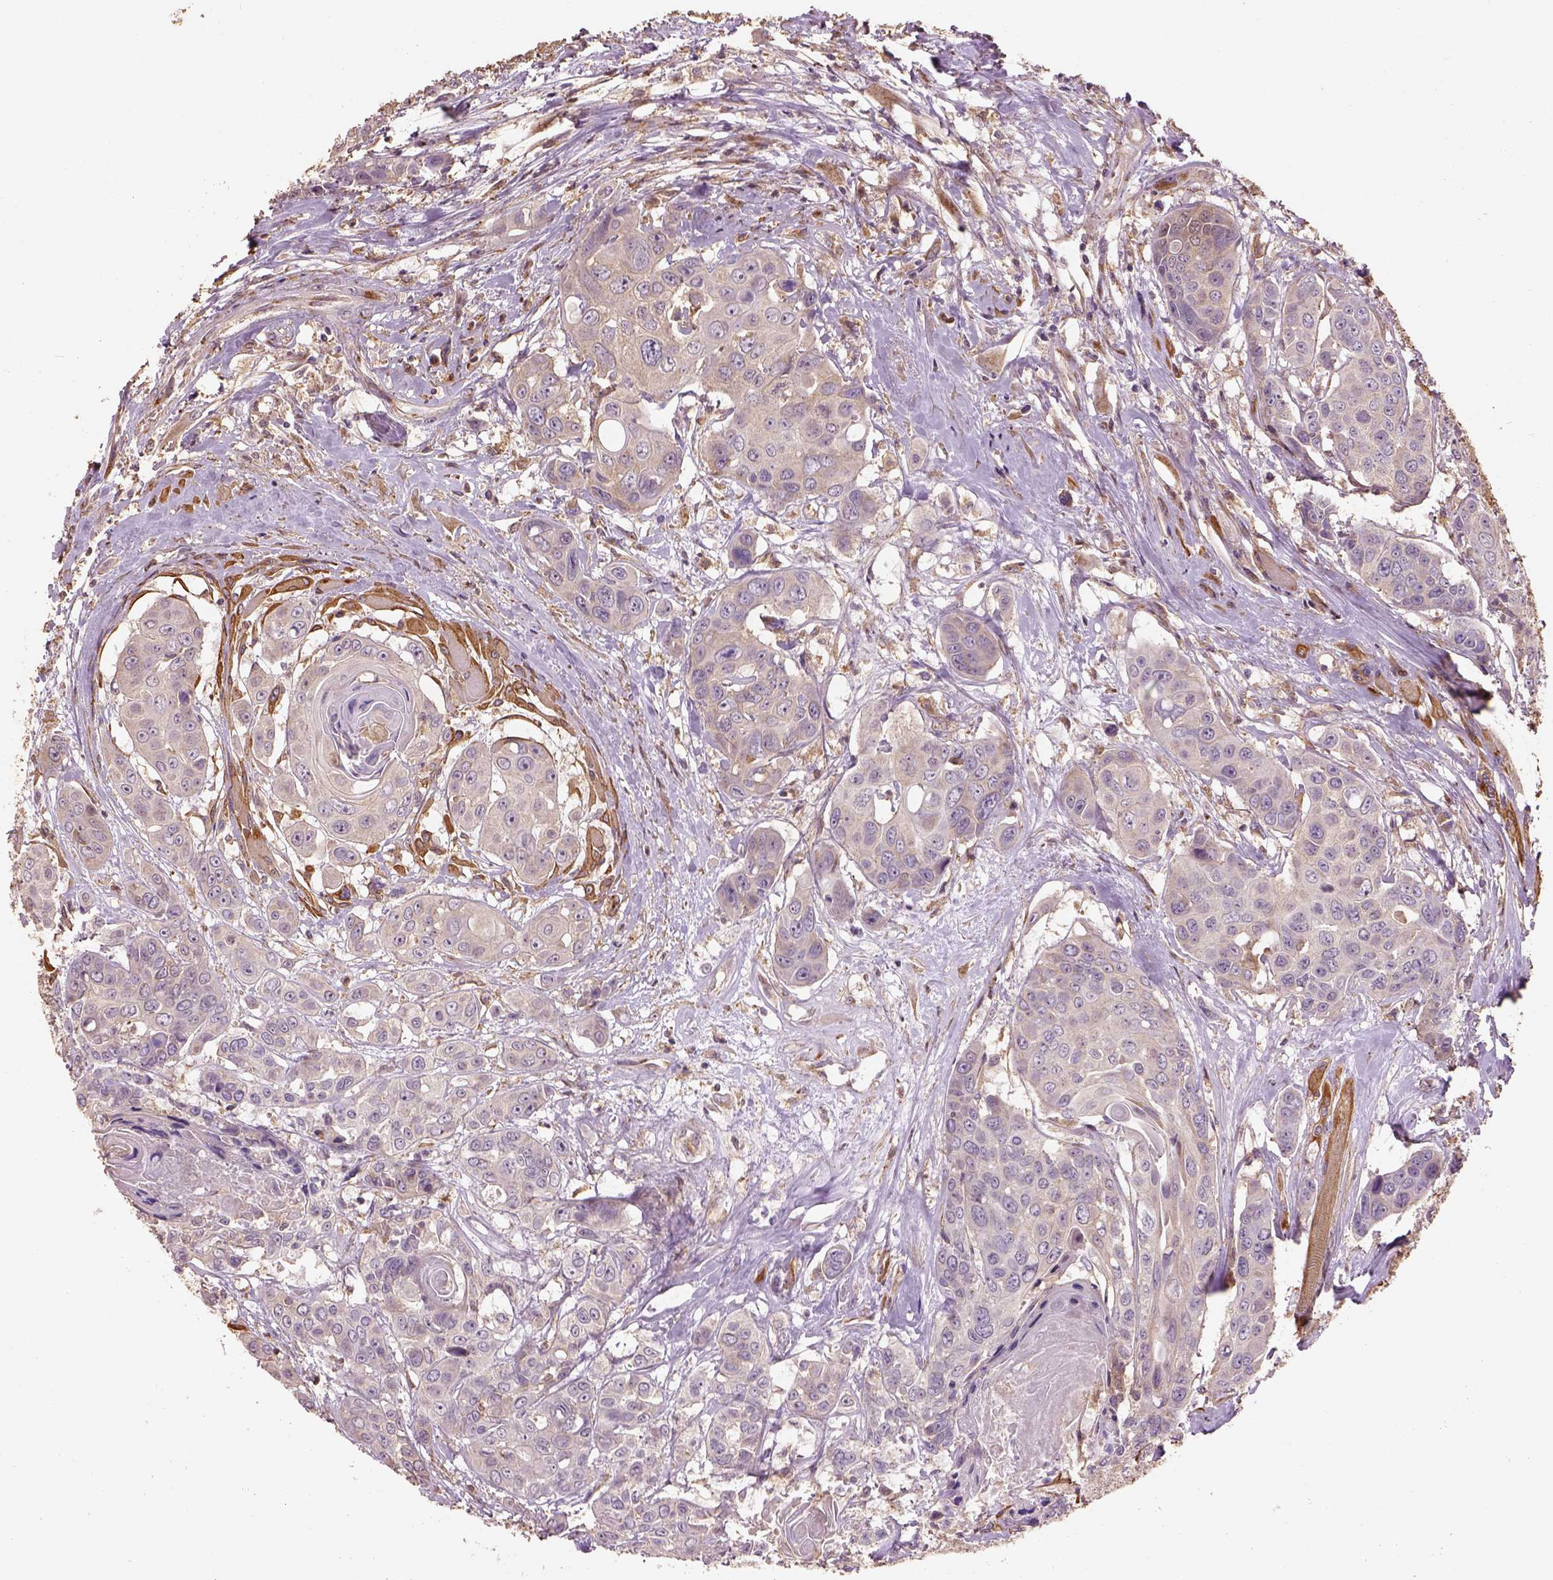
{"staining": {"intensity": "negative", "quantity": "none", "location": "none"}, "tissue": "head and neck cancer", "cell_type": "Tumor cells", "image_type": "cancer", "snomed": [{"axis": "morphology", "description": "Squamous cell carcinoma, NOS"}, {"axis": "topography", "description": "Oral tissue"}, {"axis": "topography", "description": "Head-Neck"}], "caption": "An image of head and neck cancer stained for a protein exhibits no brown staining in tumor cells.", "gene": "AP1B1", "patient": {"sex": "male", "age": 56}}